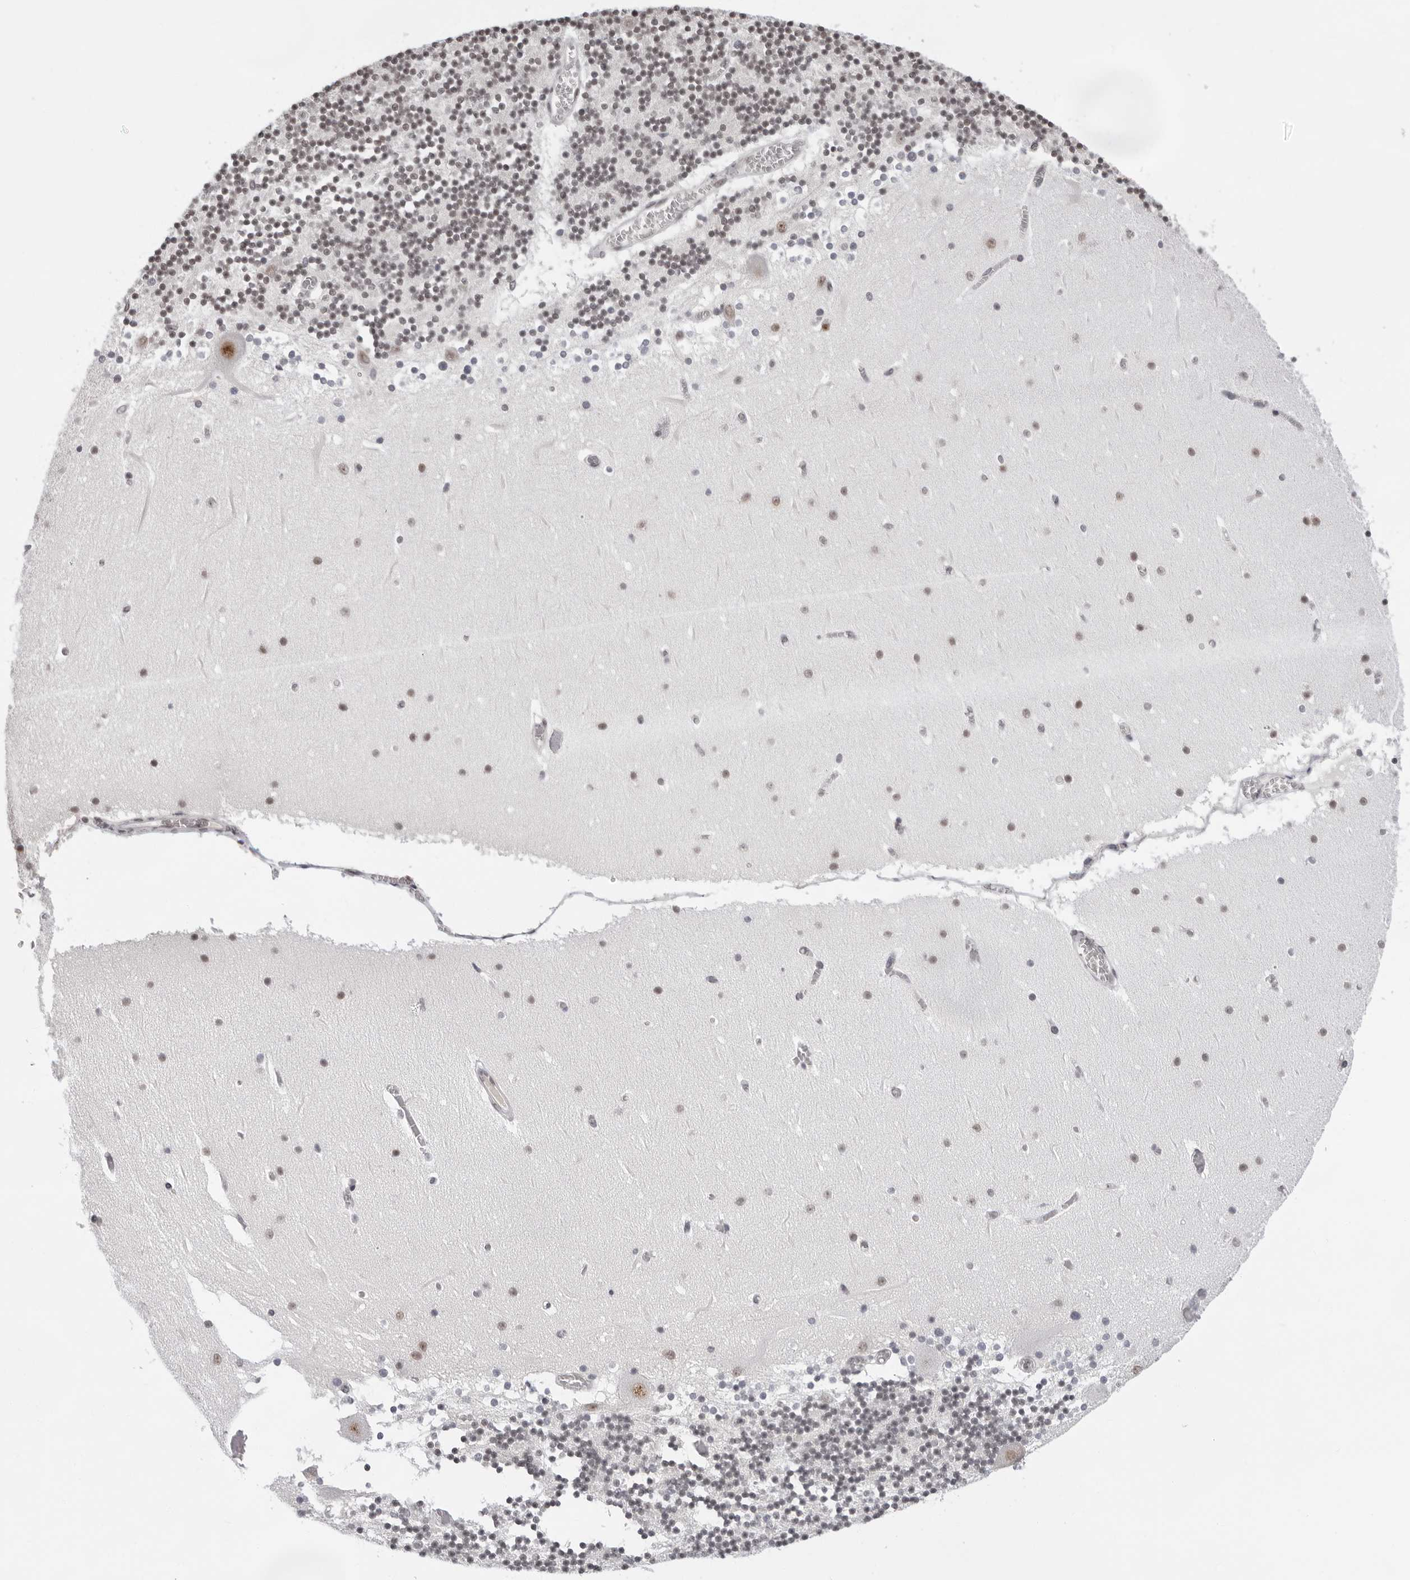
{"staining": {"intensity": "weak", "quantity": "25%-75%", "location": "nuclear"}, "tissue": "cerebellum", "cell_type": "Cells in granular layer", "image_type": "normal", "snomed": [{"axis": "morphology", "description": "Normal tissue, NOS"}, {"axis": "topography", "description": "Cerebellum"}], "caption": "Protein analysis of unremarkable cerebellum reveals weak nuclear staining in about 25%-75% of cells in granular layer.", "gene": "USP1", "patient": {"sex": "female", "age": 28}}